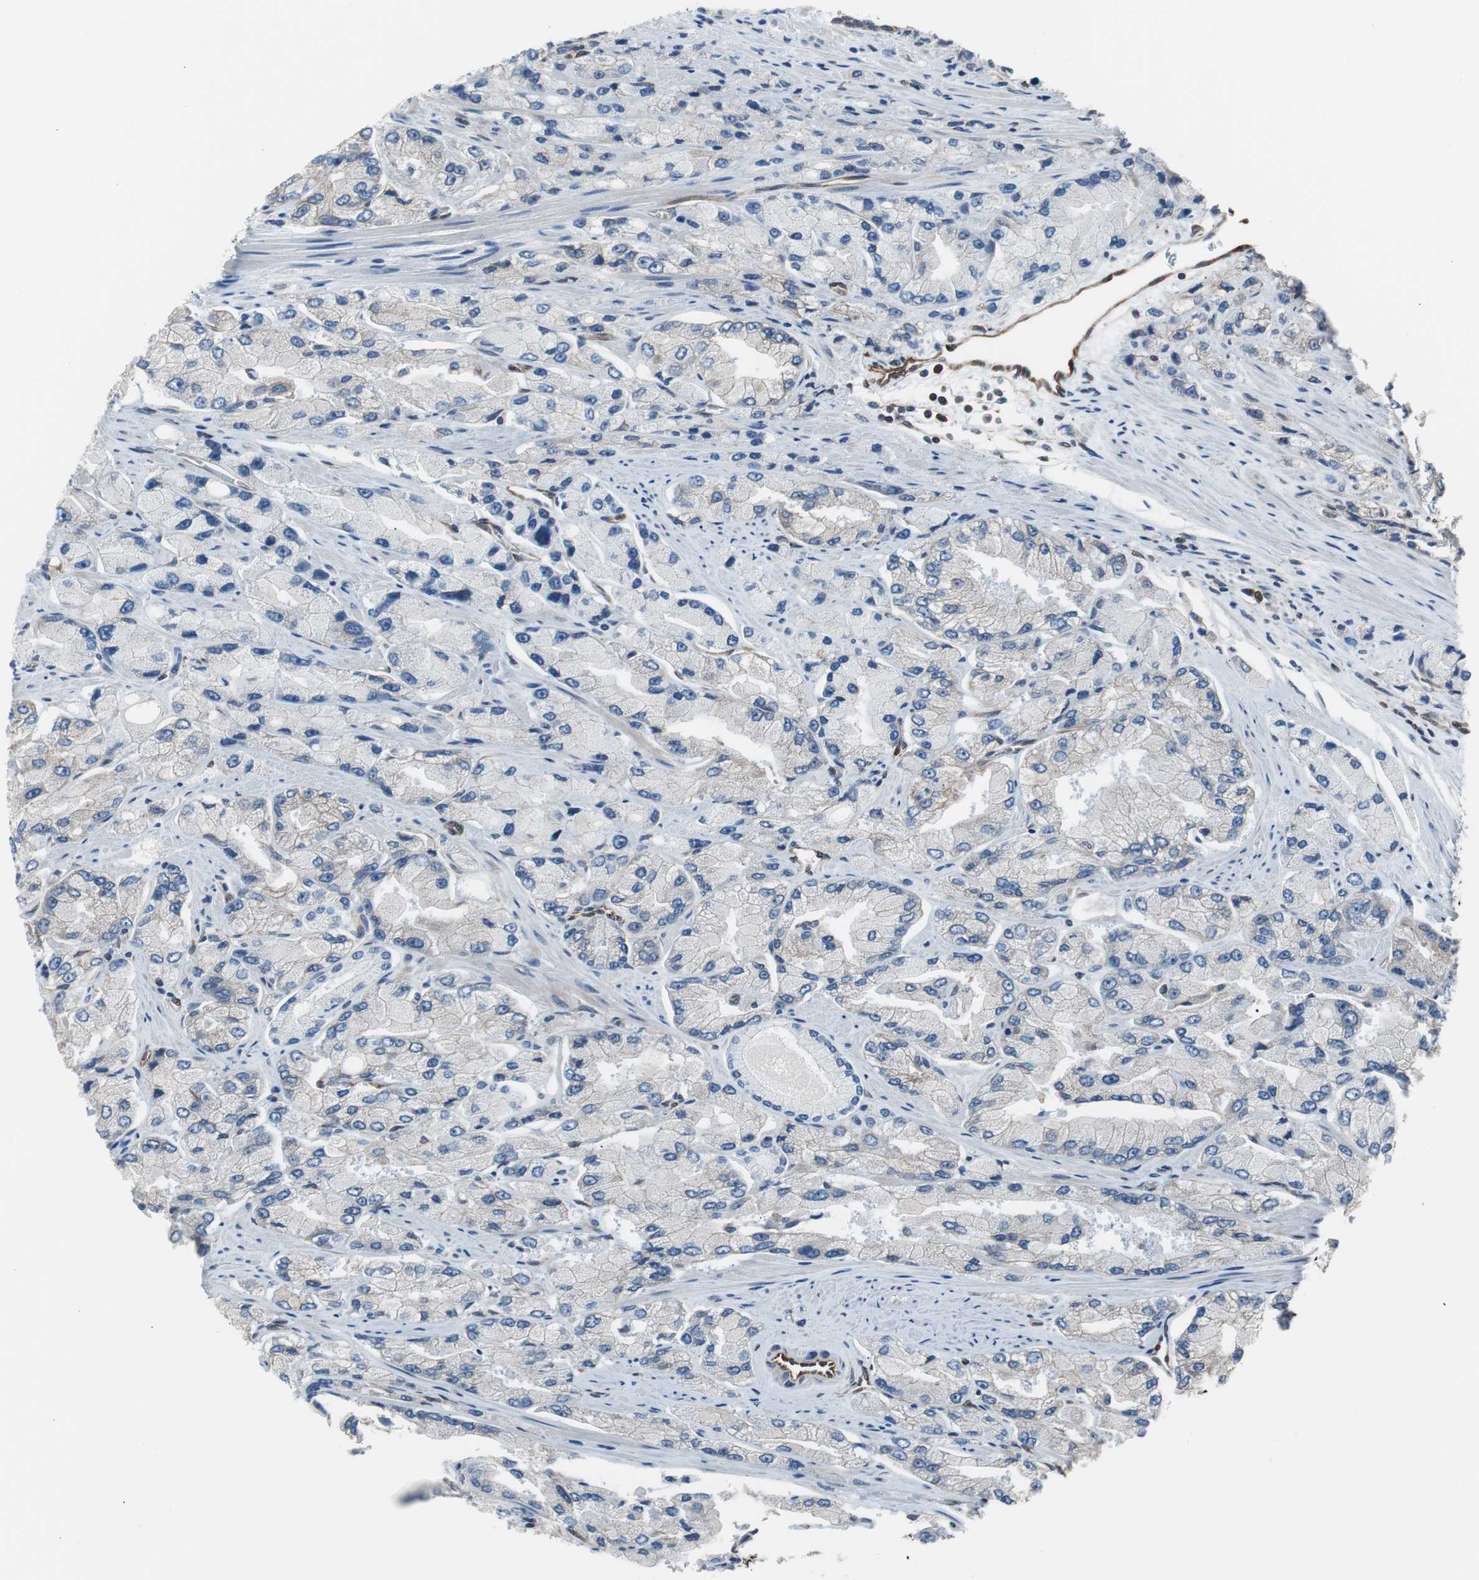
{"staining": {"intensity": "negative", "quantity": "none", "location": "none"}, "tissue": "prostate cancer", "cell_type": "Tumor cells", "image_type": "cancer", "snomed": [{"axis": "morphology", "description": "Adenocarcinoma, High grade"}, {"axis": "topography", "description": "Prostate"}], "caption": "DAB immunohistochemical staining of prostate cancer (high-grade adenocarcinoma) reveals no significant positivity in tumor cells.", "gene": "KIF3B", "patient": {"sex": "male", "age": 58}}